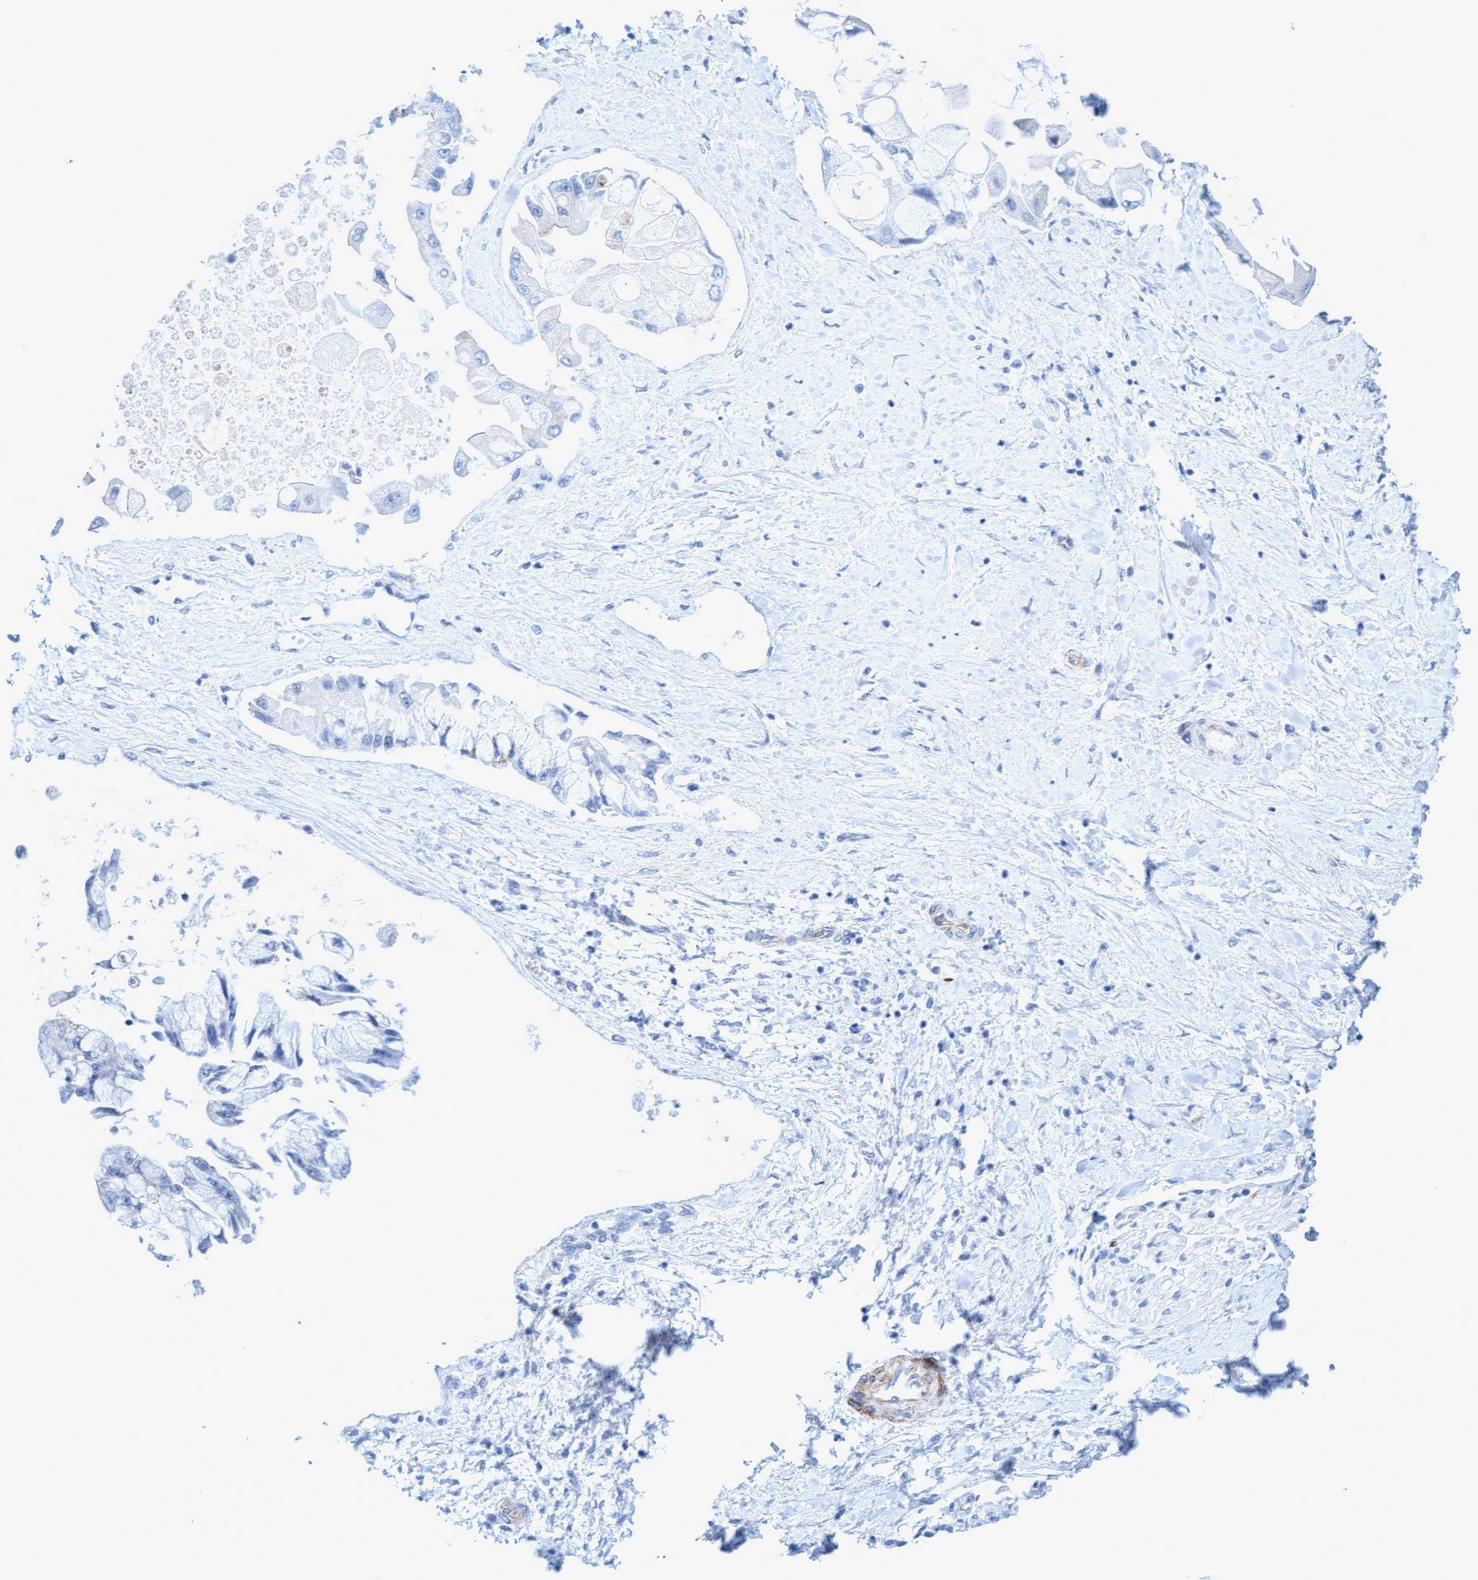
{"staining": {"intensity": "negative", "quantity": "none", "location": "none"}, "tissue": "liver cancer", "cell_type": "Tumor cells", "image_type": "cancer", "snomed": [{"axis": "morphology", "description": "Cholangiocarcinoma"}, {"axis": "topography", "description": "Liver"}], "caption": "High magnification brightfield microscopy of liver cancer stained with DAB (brown) and counterstained with hematoxylin (blue): tumor cells show no significant expression.", "gene": "MTFR1", "patient": {"sex": "male", "age": 50}}